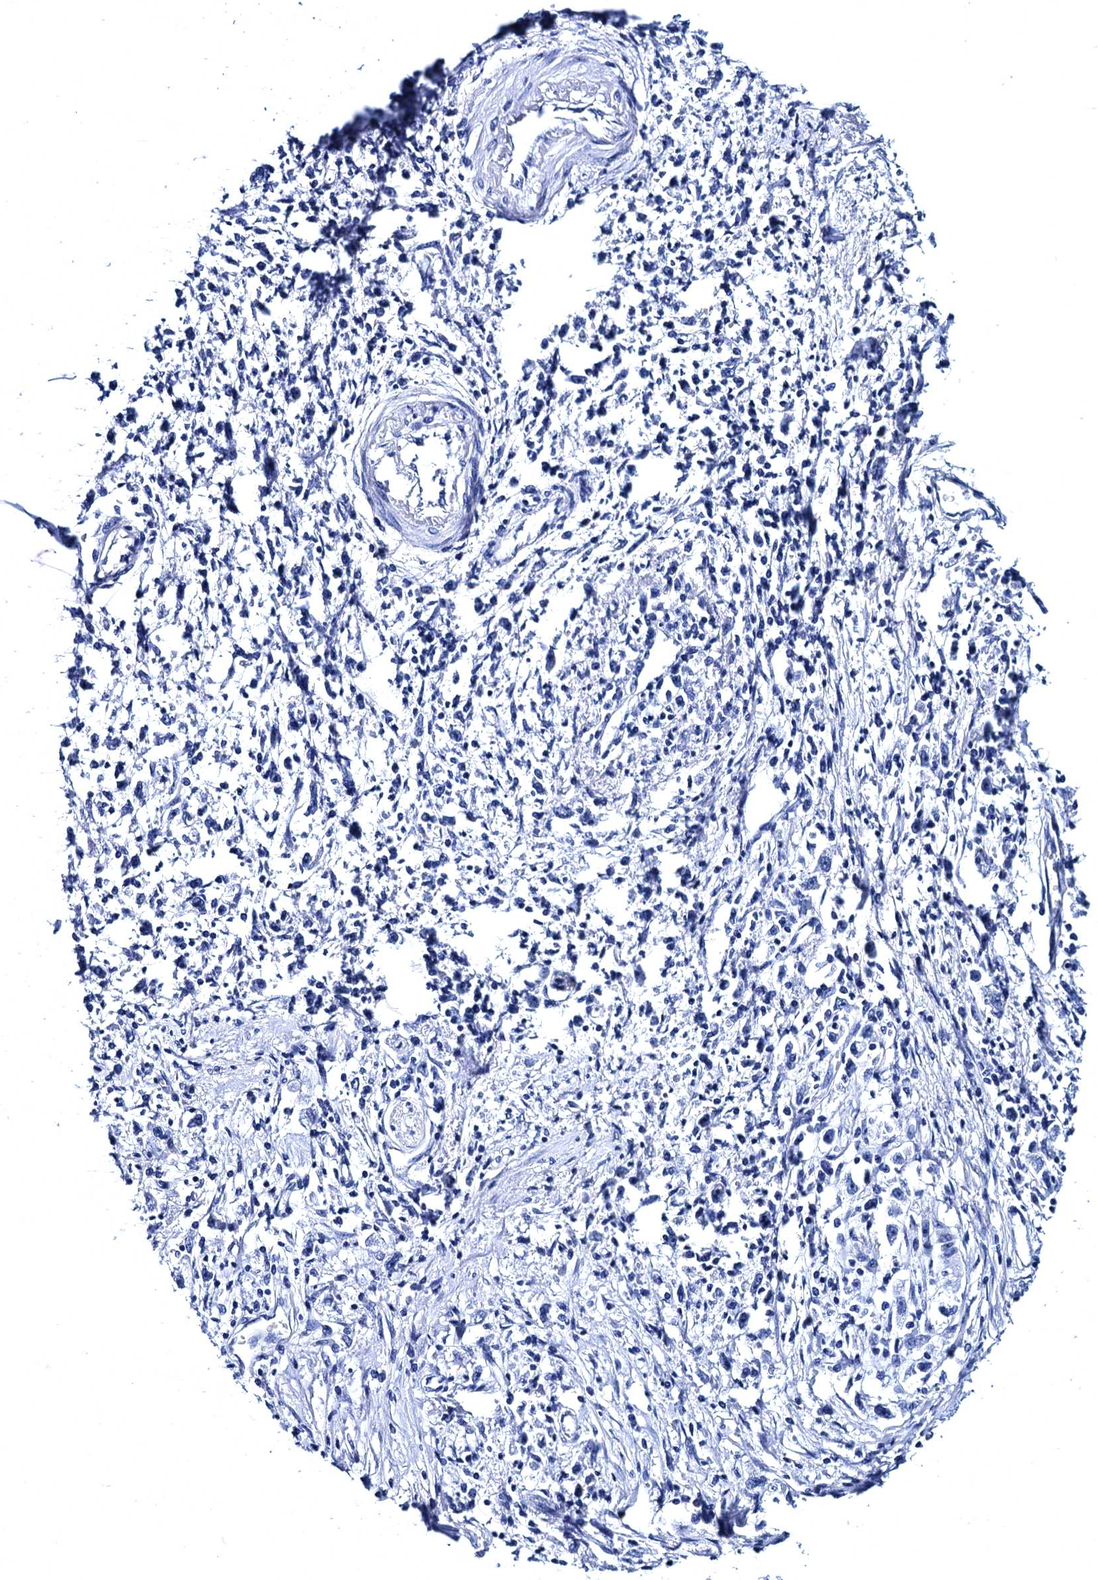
{"staining": {"intensity": "negative", "quantity": "none", "location": "none"}, "tissue": "stomach cancer", "cell_type": "Tumor cells", "image_type": "cancer", "snomed": [{"axis": "morphology", "description": "Adenocarcinoma, NOS"}, {"axis": "topography", "description": "Stomach"}], "caption": "An immunohistochemistry micrograph of stomach adenocarcinoma is shown. There is no staining in tumor cells of stomach adenocarcinoma. (DAB immunohistochemistry with hematoxylin counter stain).", "gene": "MYBPC3", "patient": {"sex": "female", "age": 59}}